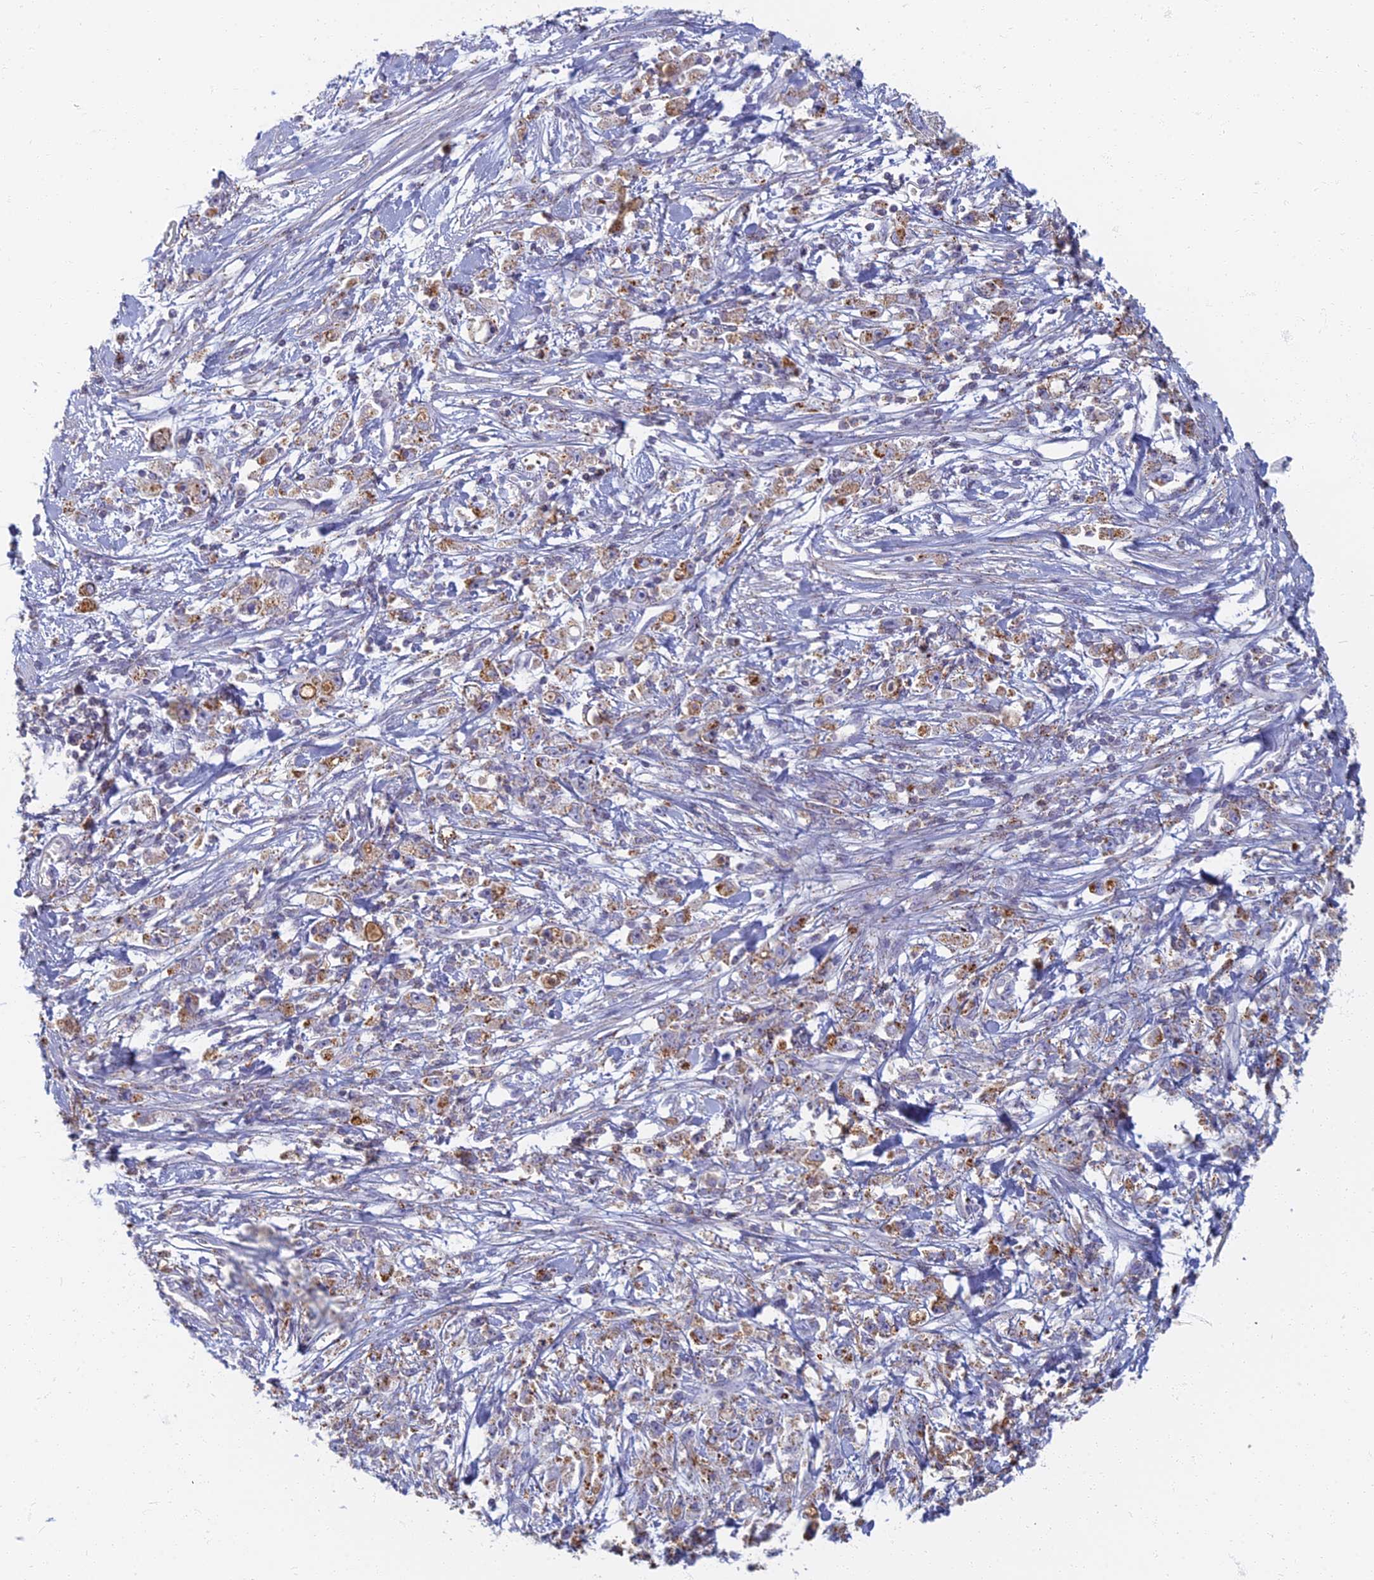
{"staining": {"intensity": "moderate", "quantity": ">75%", "location": "cytoplasmic/membranous"}, "tissue": "stomach cancer", "cell_type": "Tumor cells", "image_type": "cancer", "snomed": [{"axis": "morphology", "description": "Adenocarcinoma, NOS"}, {"axis": "topography", "description": "Stomach"}], "caption": "This is an image of immunohistochemistry (IHC) staining of stomach cancer (adenocarcinoma), which shows moderate expression in the cytoplasmic/membranous of tumor cells.", "gene": "CHMP4B", "patient": {"sex": "female", "age": 59}}